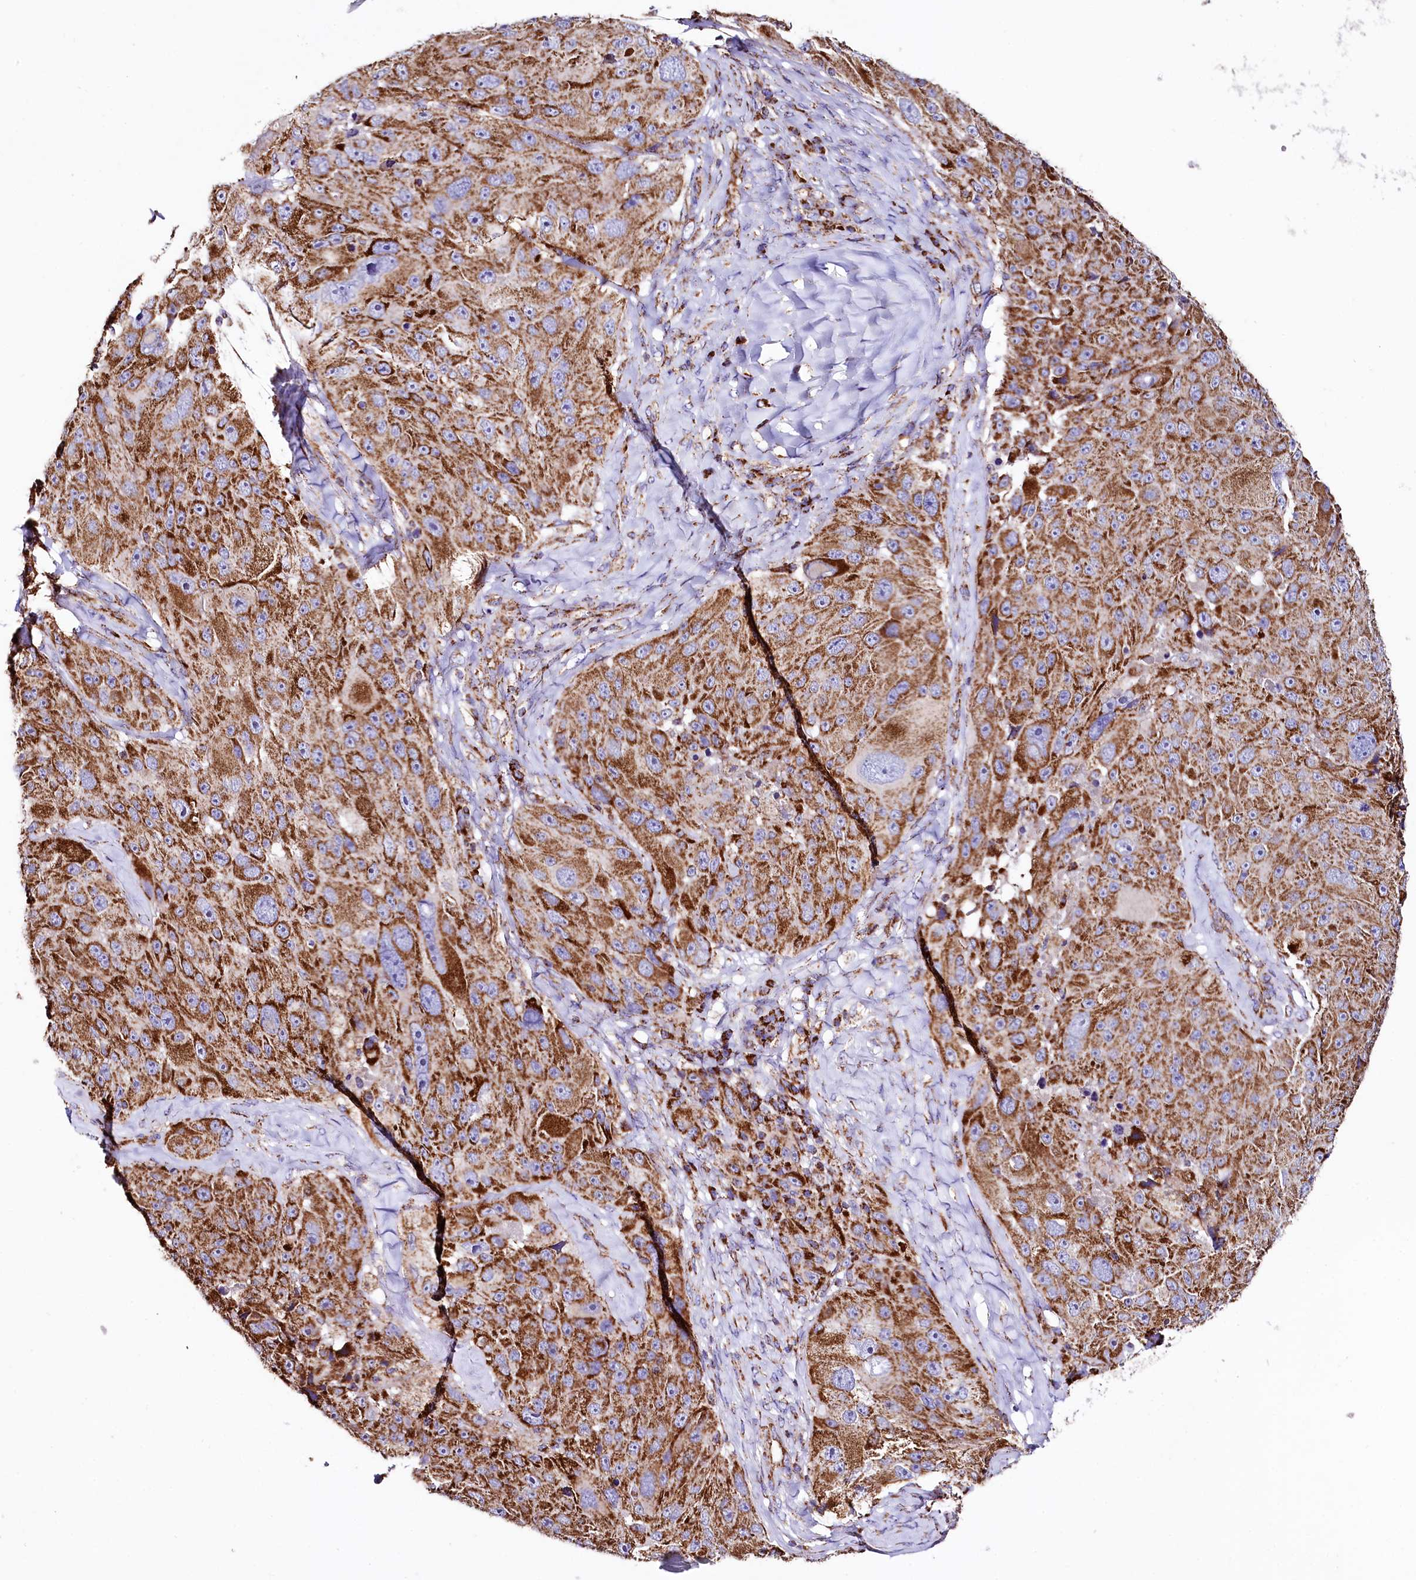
{"staining": {"intensity": "strong", "quantity": ">75%", "location": "cytoplasmic/membranous"}, "tissue": "melanoma", "cell_type": "Tumor cells", "image_type": "cancer", "snomed": [{"axis": "morphology", "description": "Malignant melanoma, Metastatic site"}, {"axis": "topography", "description": "Lymph node"}], "caption": "Melanoma stained with a protein marker reveals strong staining in tumor cells.", "gene": "APLP2", "patient": {"sex": "male", "age": 62}}